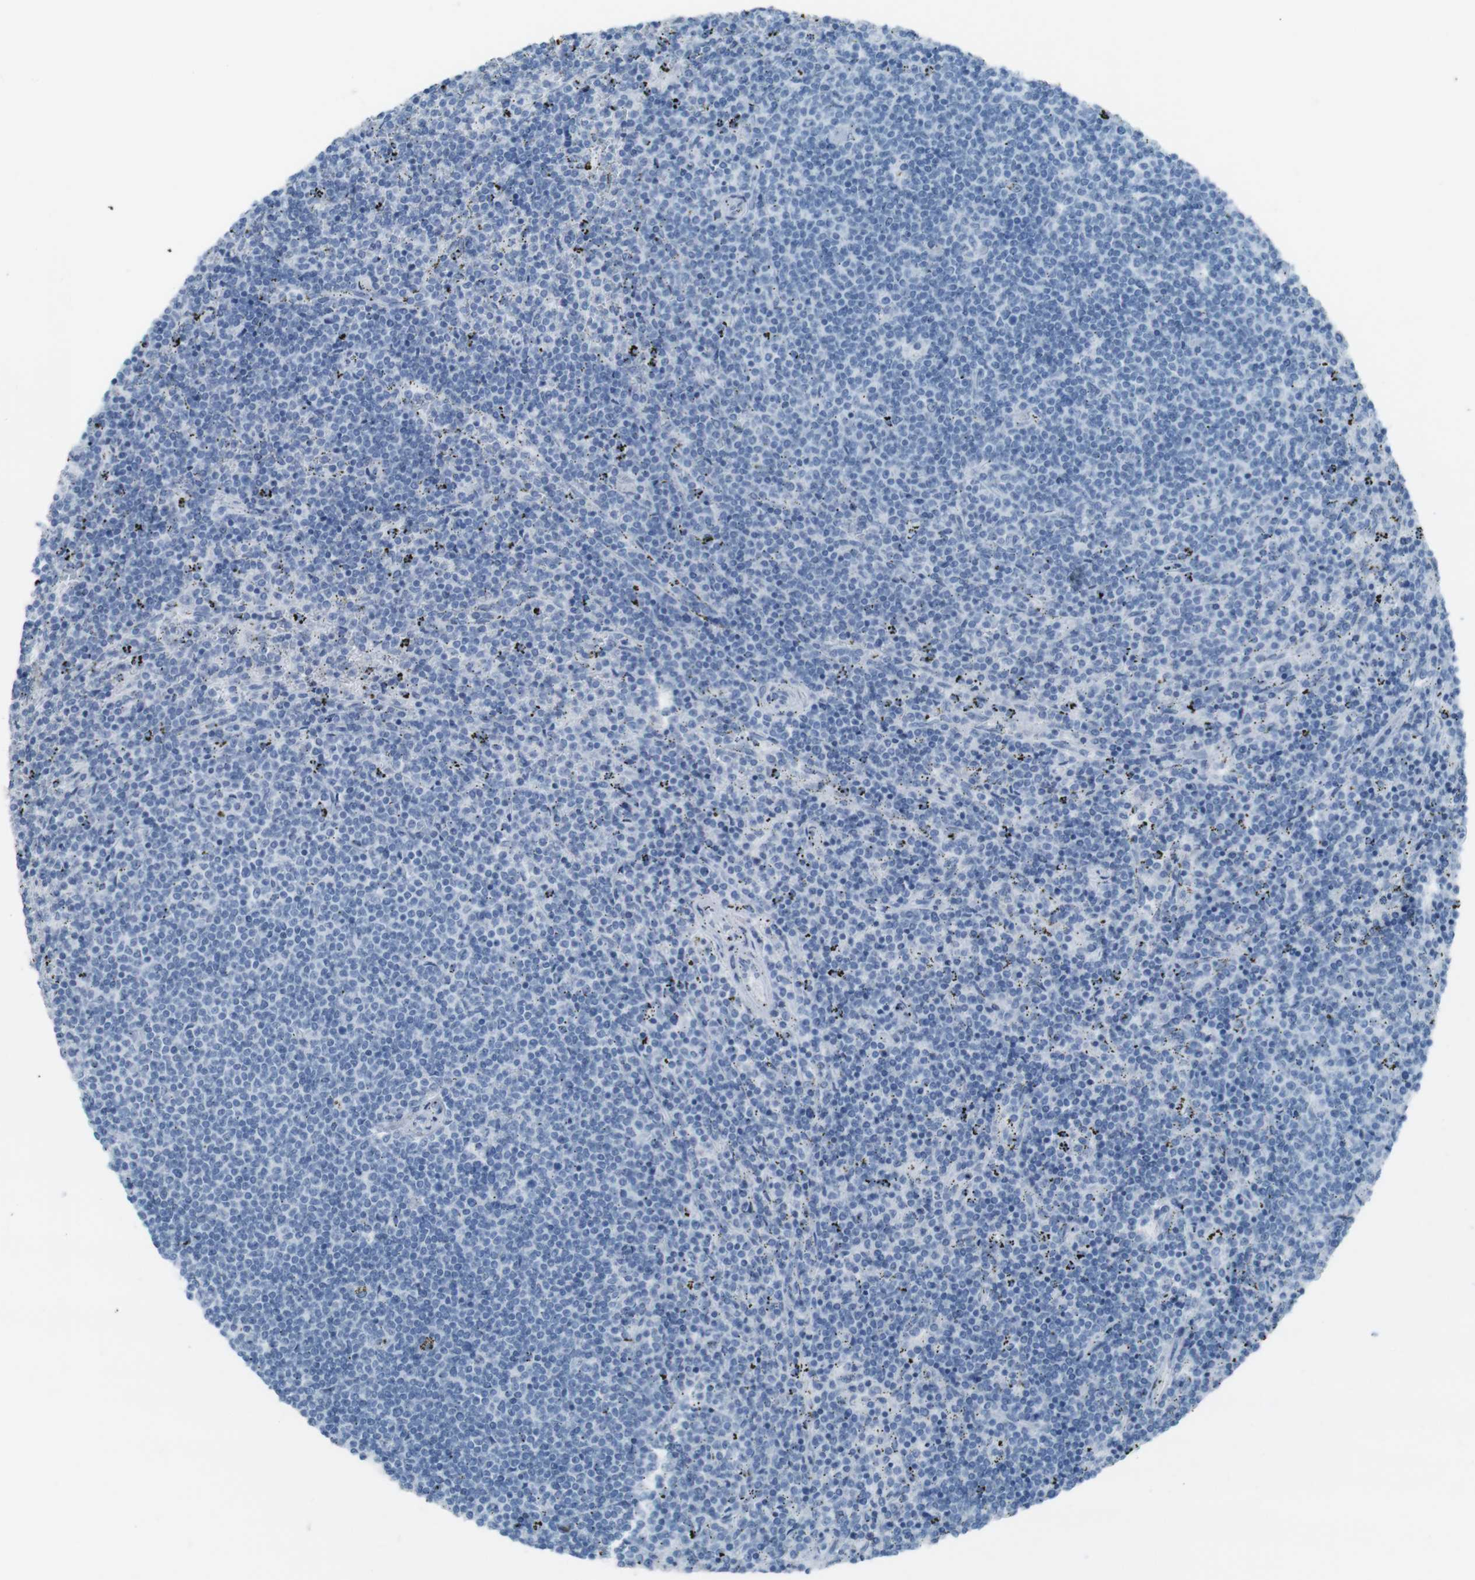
{"staining": {"intensity": "negative", "quantity": "none", "location": "none"}, "tissue": "lymphoma", "cell_type": "Tumor cells", "image_type": "cancer", "snomed": [{"axis": "morphology", "description": "Malignant lymphoma, non-Hodgkin's type, Low grade"}, {"axis": "topography", "description": "Spleen"}], "caption": "Immunohistochemical staining of lymphoma shows no significant staining in tumor cells.", "gene": "TMEM207", "patient": {"sex": "female", "age": 50}}